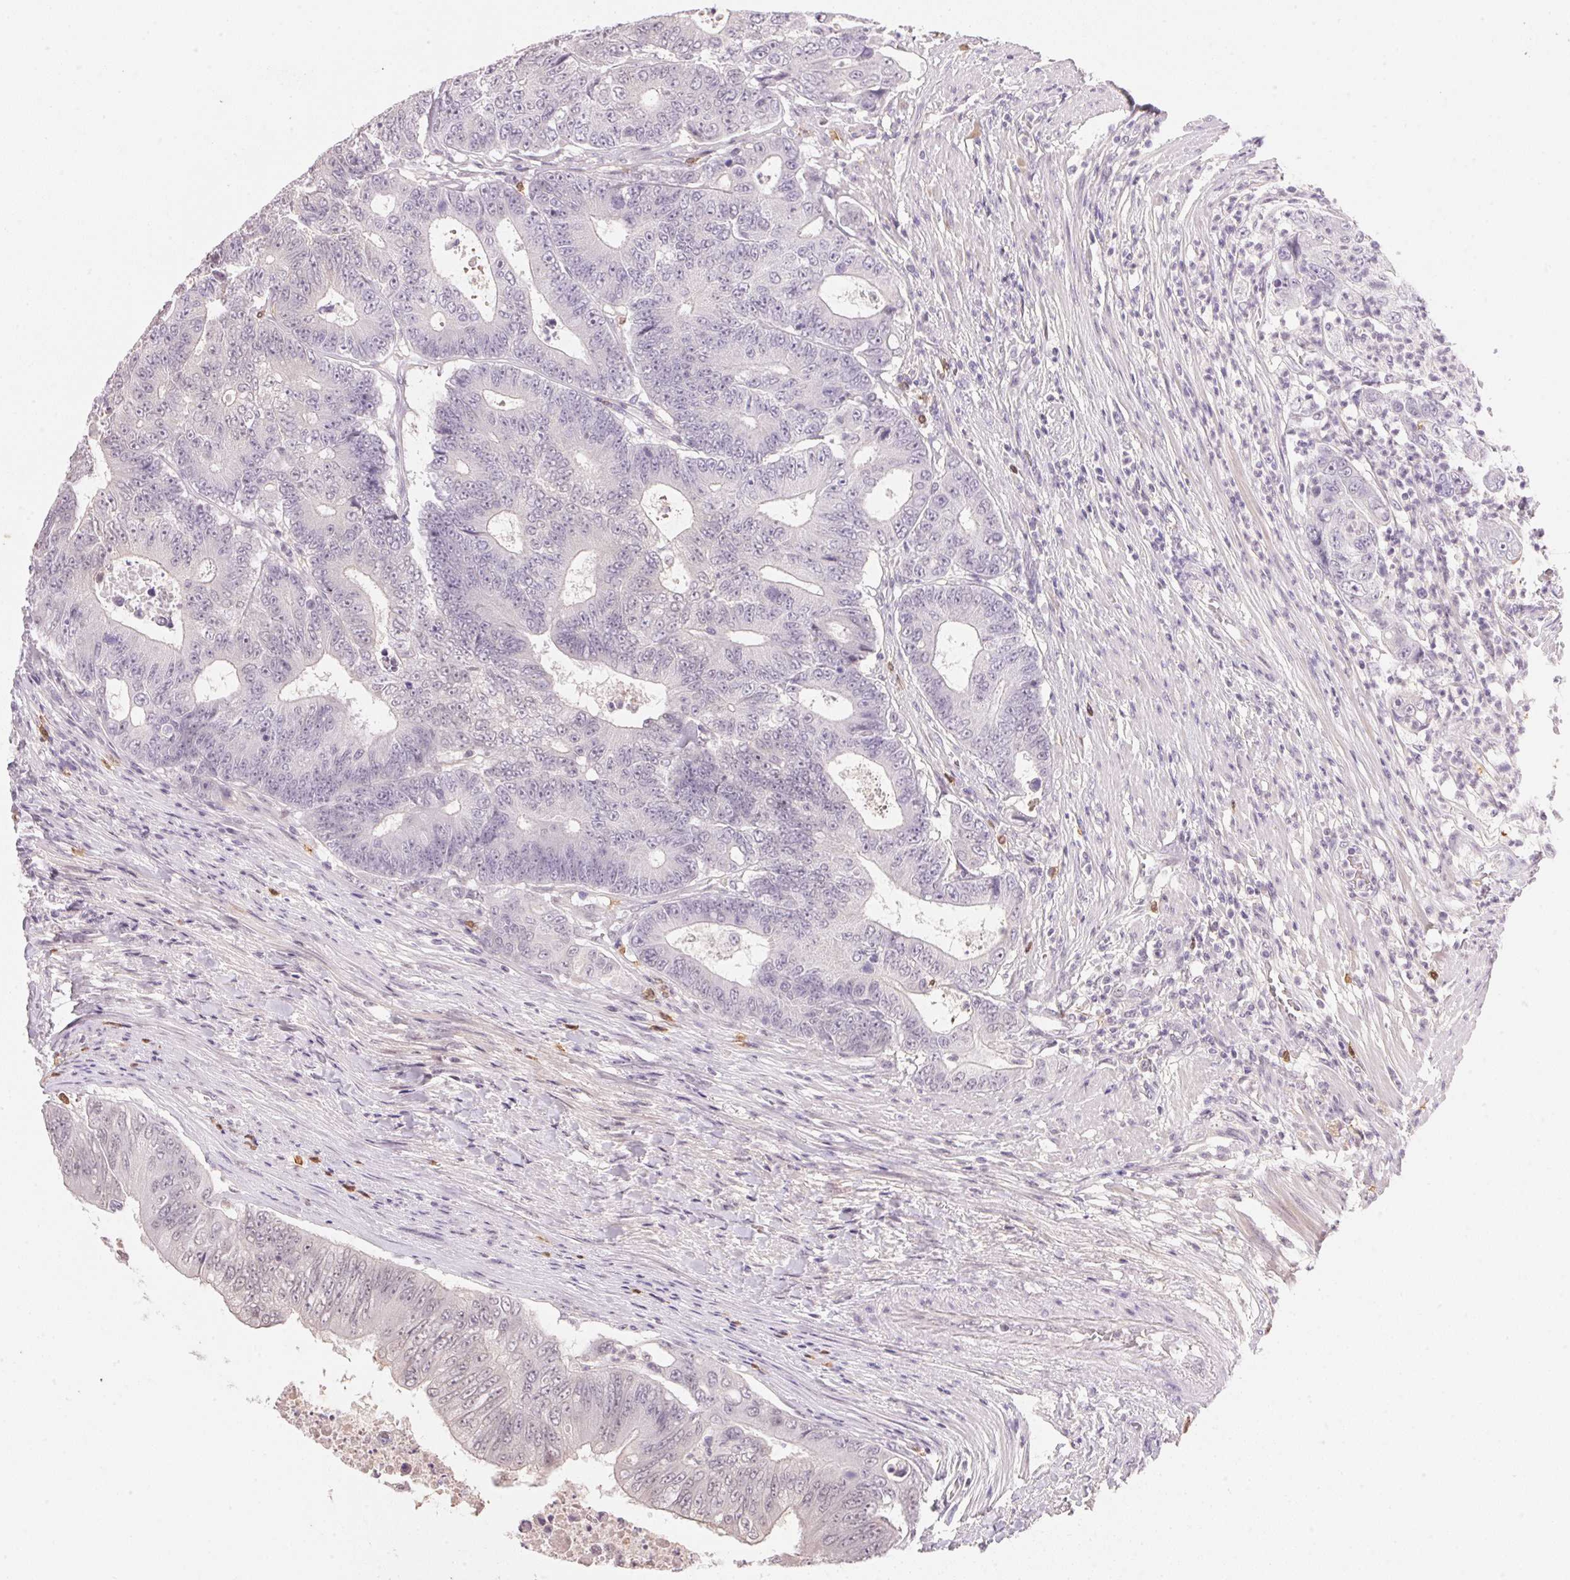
{"staining": {"intensity": "negative", "quantity": "none", "location": "none"}, "tissue": "colorectal cancer", "cell_type": "Tumor cells", "image_type": "cancer", "snomed": [{"axis": "morphology", "description": "Adenocarcinoma, NOS"}, {"axis": "topography", "description": "Colon"}], "caption": "The image shows no staining of tumor cells in adenocarcinoma (colorectal). (Stains: DAB immunohistochemistry (IHC) with hematoxylin counter stain, Microscopy: brightfield microscopy at high magnification).", "gene": "FNDC4", "patient": {"sex": "female", "age": 48}}